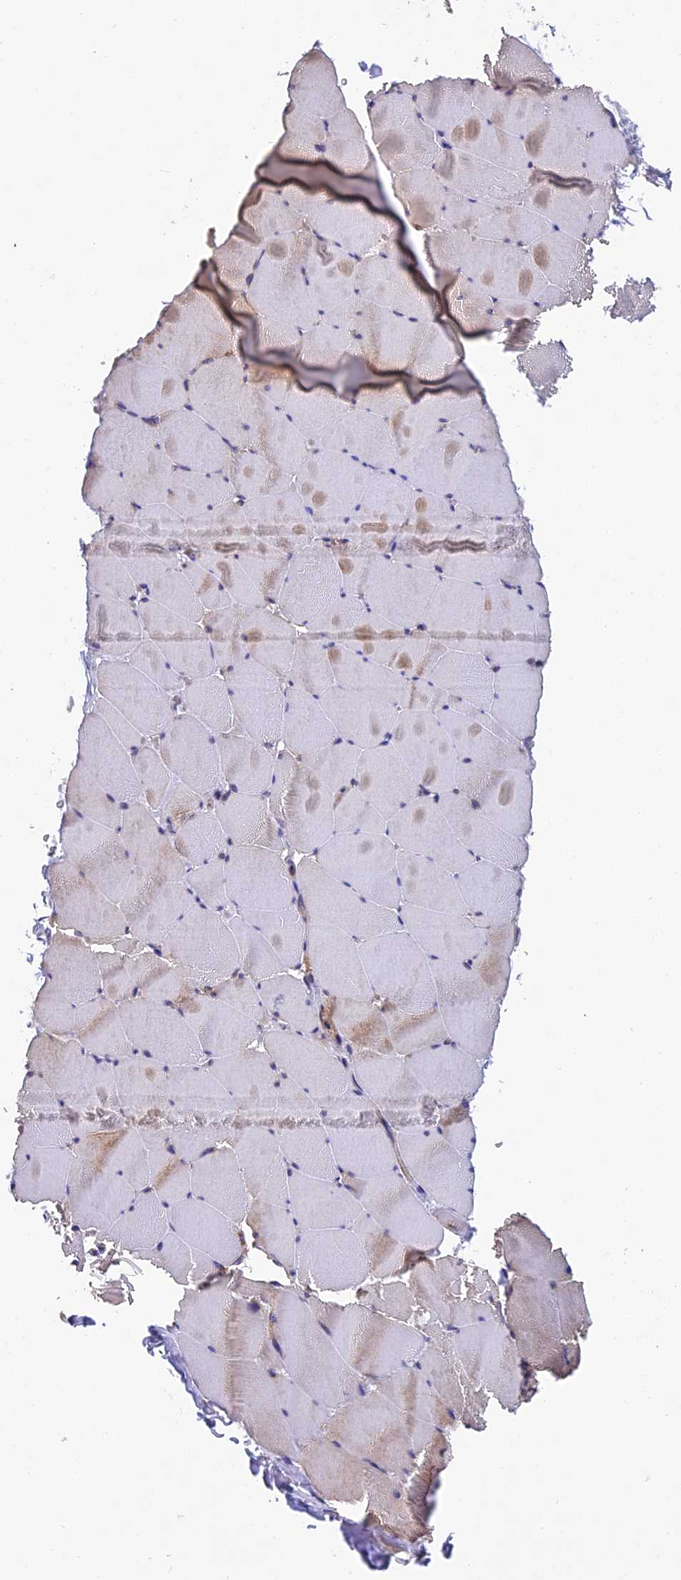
{"staining": {"intensity": "moderate", "quantity": "25%-75%", "location": "cytoplasmic/membranous"}, "tissue": "skeletal muscle", "cell_type": "Myocytes", "image_type": "normal", "snomed": [{"axis": "morphology", "description": "Normal tissue, NOS"}, {"axis": "topography", "description": "Skeletal muscle"}], "caption": "This is a photomicrograph of immunohistochemistry (IHC) staining of benign skeletal muscle, which shows moderate expression in the cytoplasmic/membranous of myocytes.", "gene": "ADAMTS15", "patient": {"sex": "male", "age": 62}}